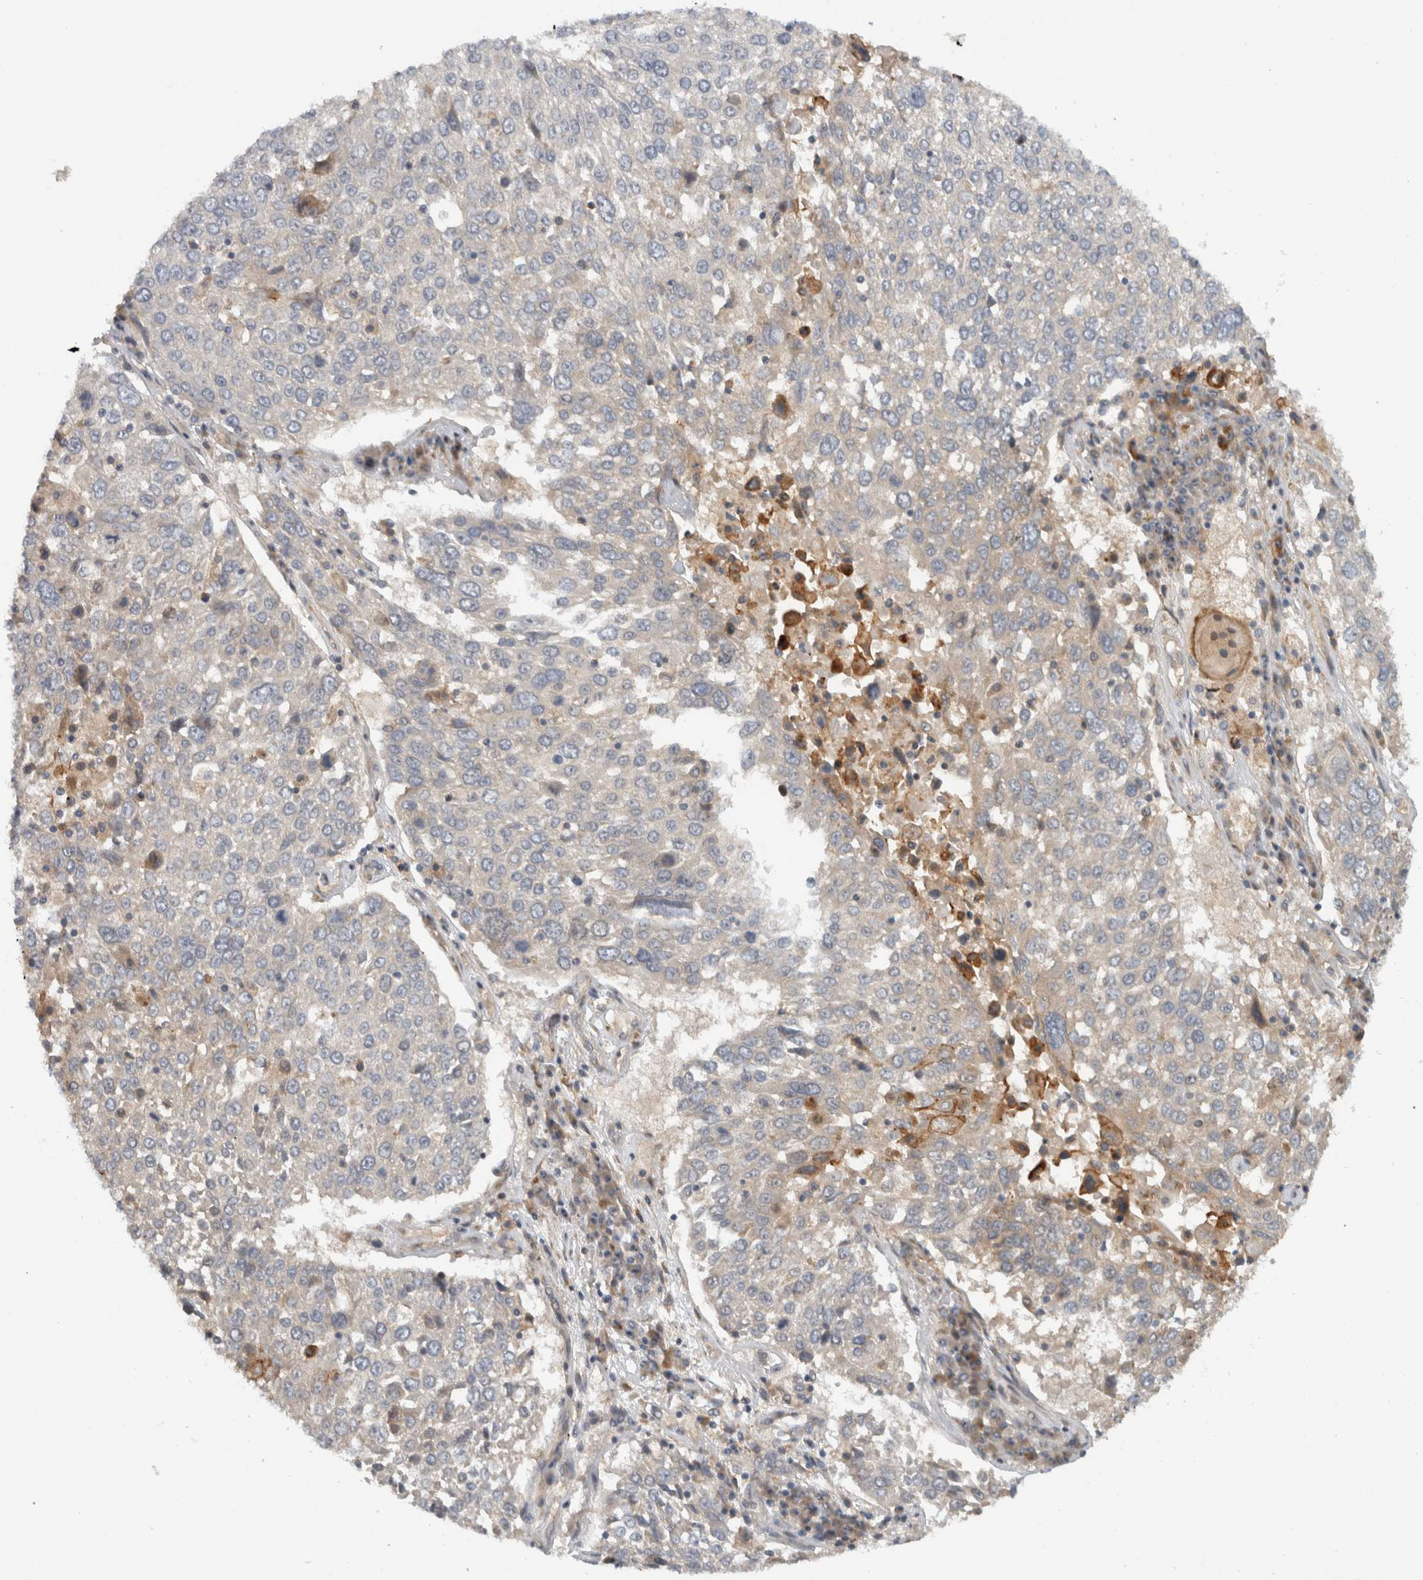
{"staining": {"intensity": "negative", "quantity": "none", "location": "none"}, "tissue": "lung cancer", "cell_type": "Tumor cells", "image_type": "cancer", "snomed": [{"axis": "morphology", "description": "Squamous cell carcinoma, NOS"}, {"axis": "topography", "description": "Lung"}], "caption": "Immunohistochemical staining of human squamous cell carcinoma (lung) reveals no significant staining in tumor cells.", "gene": "VEPH1", "patient": {"sex": "male", "age": 65}}